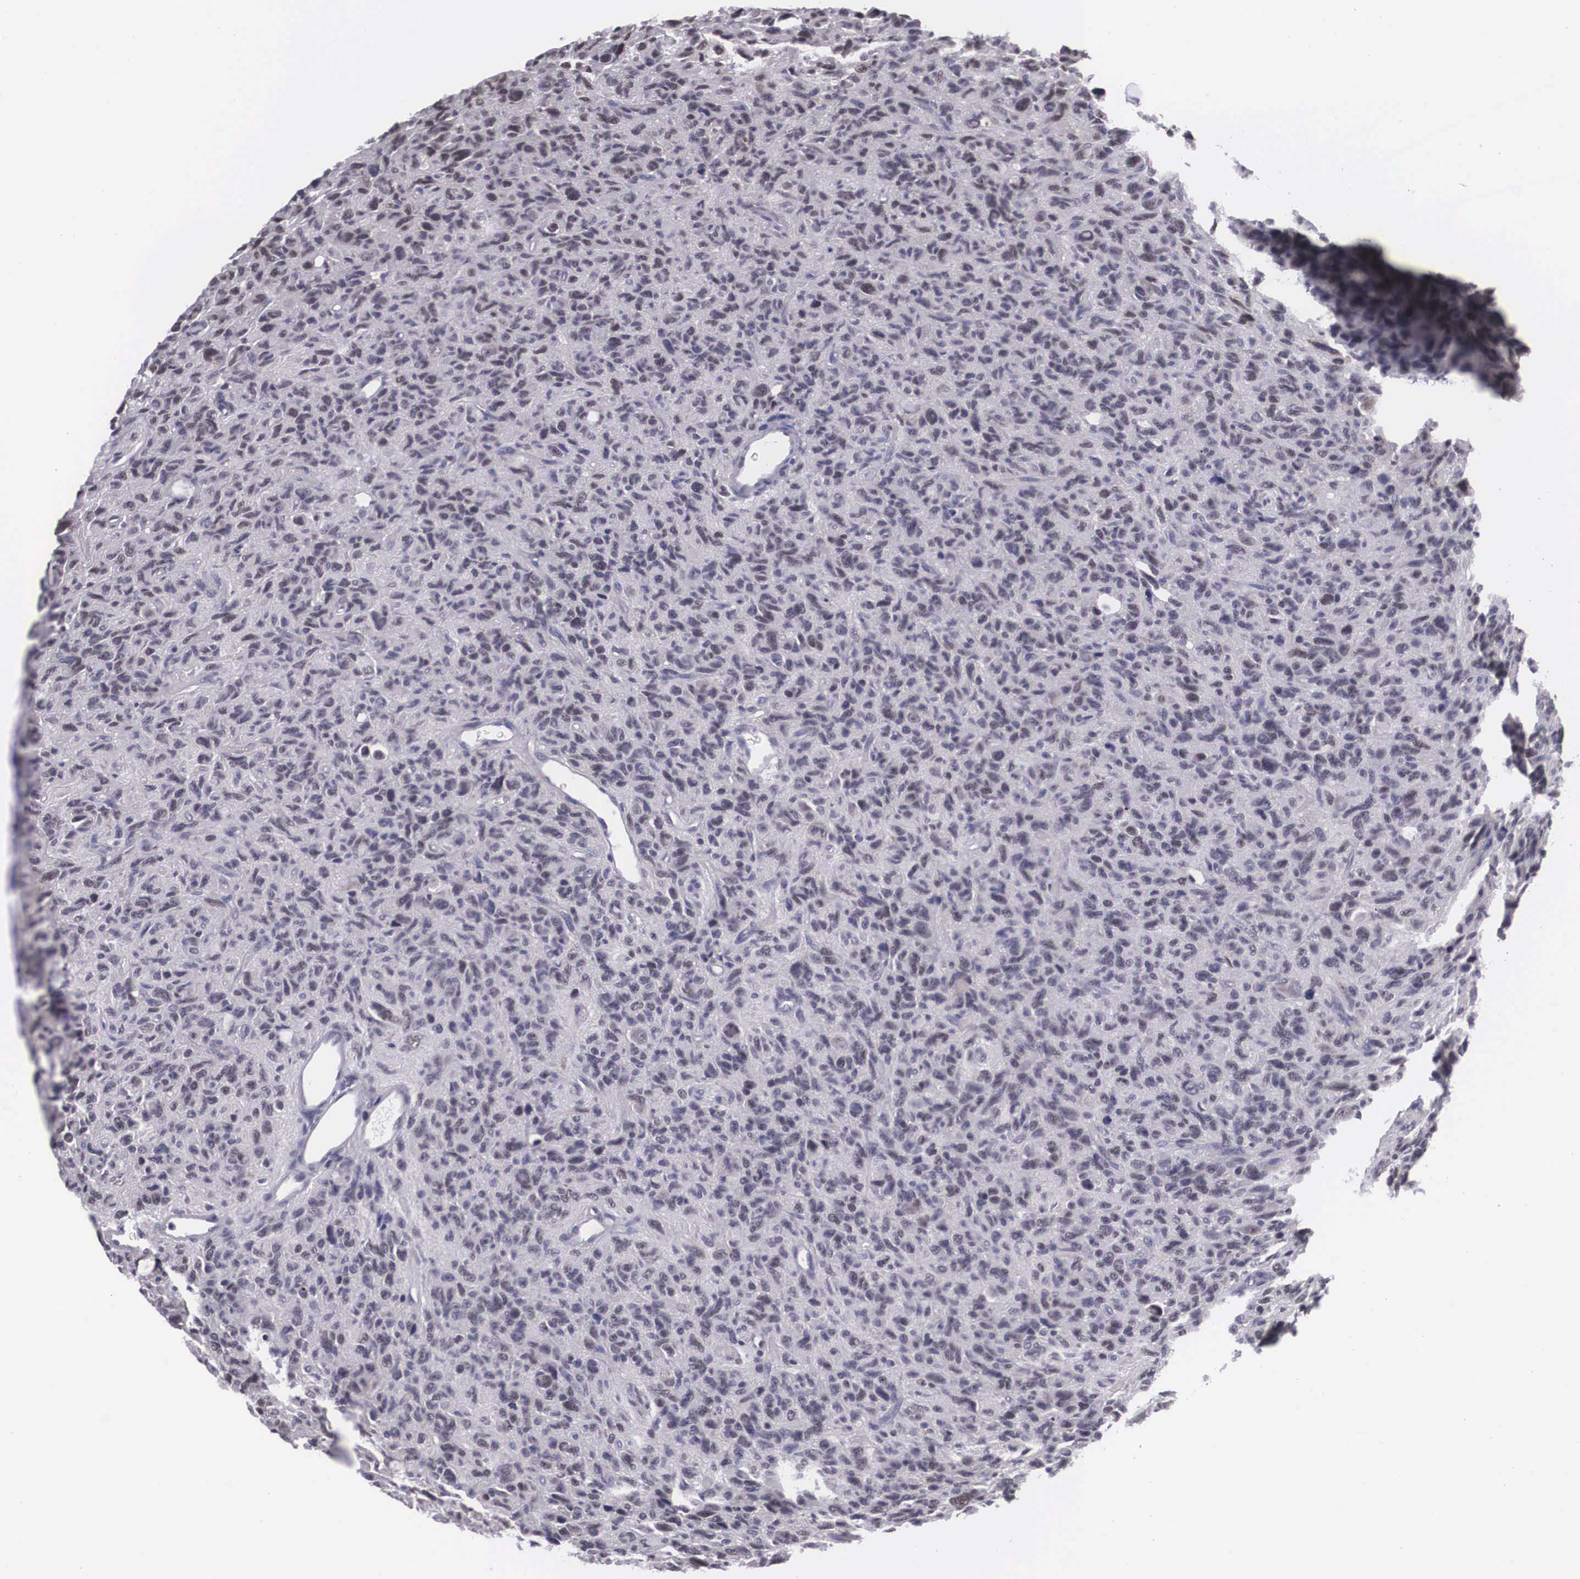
{"staining": {"intensity": "weak", "quantity": ">75%", "location": "nuclear"}, "tissue": "glioma", "cell_type": "Tumor cells", "image_type": "cancer", "snomed": [{"axis": "morphology", "description": "Glioma, malignant, High grade"}, {"axis": "topography", "description": "Brain"}], "caption": "Malignant glioma (high-grade) was stained to show a protein in brown. There is low levels of weak nuclear positivity in approximately >75% of tumor cells. The staining was performed using DAB, with brown indicating positive protein expression. Nuclei are stained blue with hematoxylin.", "gene": "ZNF275", "patient": {"sex": "female", "age": 60}}